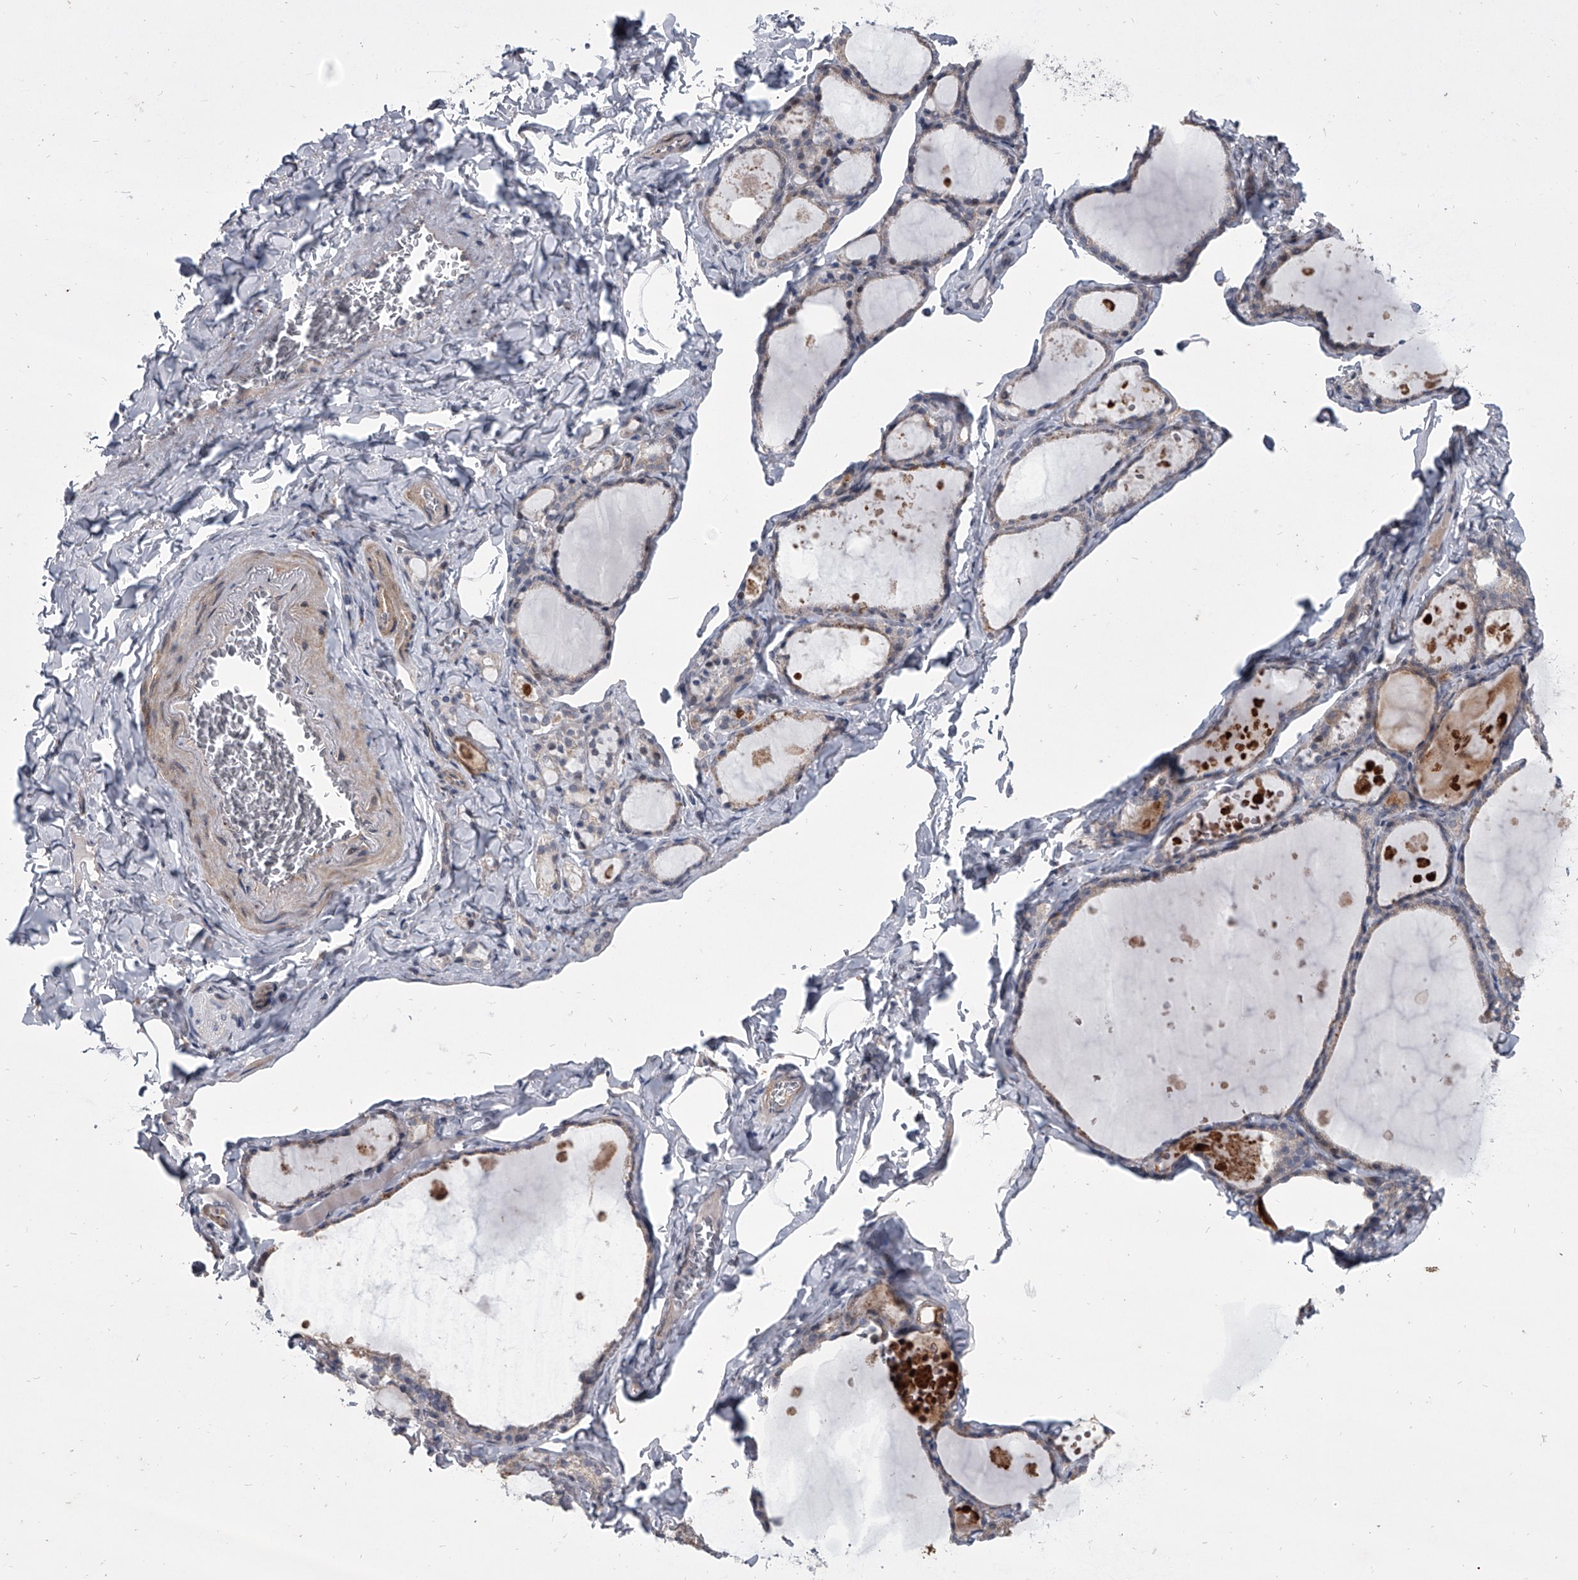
{"staining": {"intensity": "weak", "quantity": "<25%", "location": "cytoplasmic/membranous"}, "tissue": "thyroid gland", "cell_type": "Glandular cells", "image_type": "normal", "snomed": [{"axis": "morphology", "description": "Normal tissue, NOS"}, {"axis": "topography", "description": "Thyroid gland"}], "caption": "This is a histopathology image of IHC staining of normal thyroid gland, which shows no positivity in glandular cells. Nuclei are stained in blue.", "gene": "HEATR6", "patient": {"sex": "male", "age": 56}}